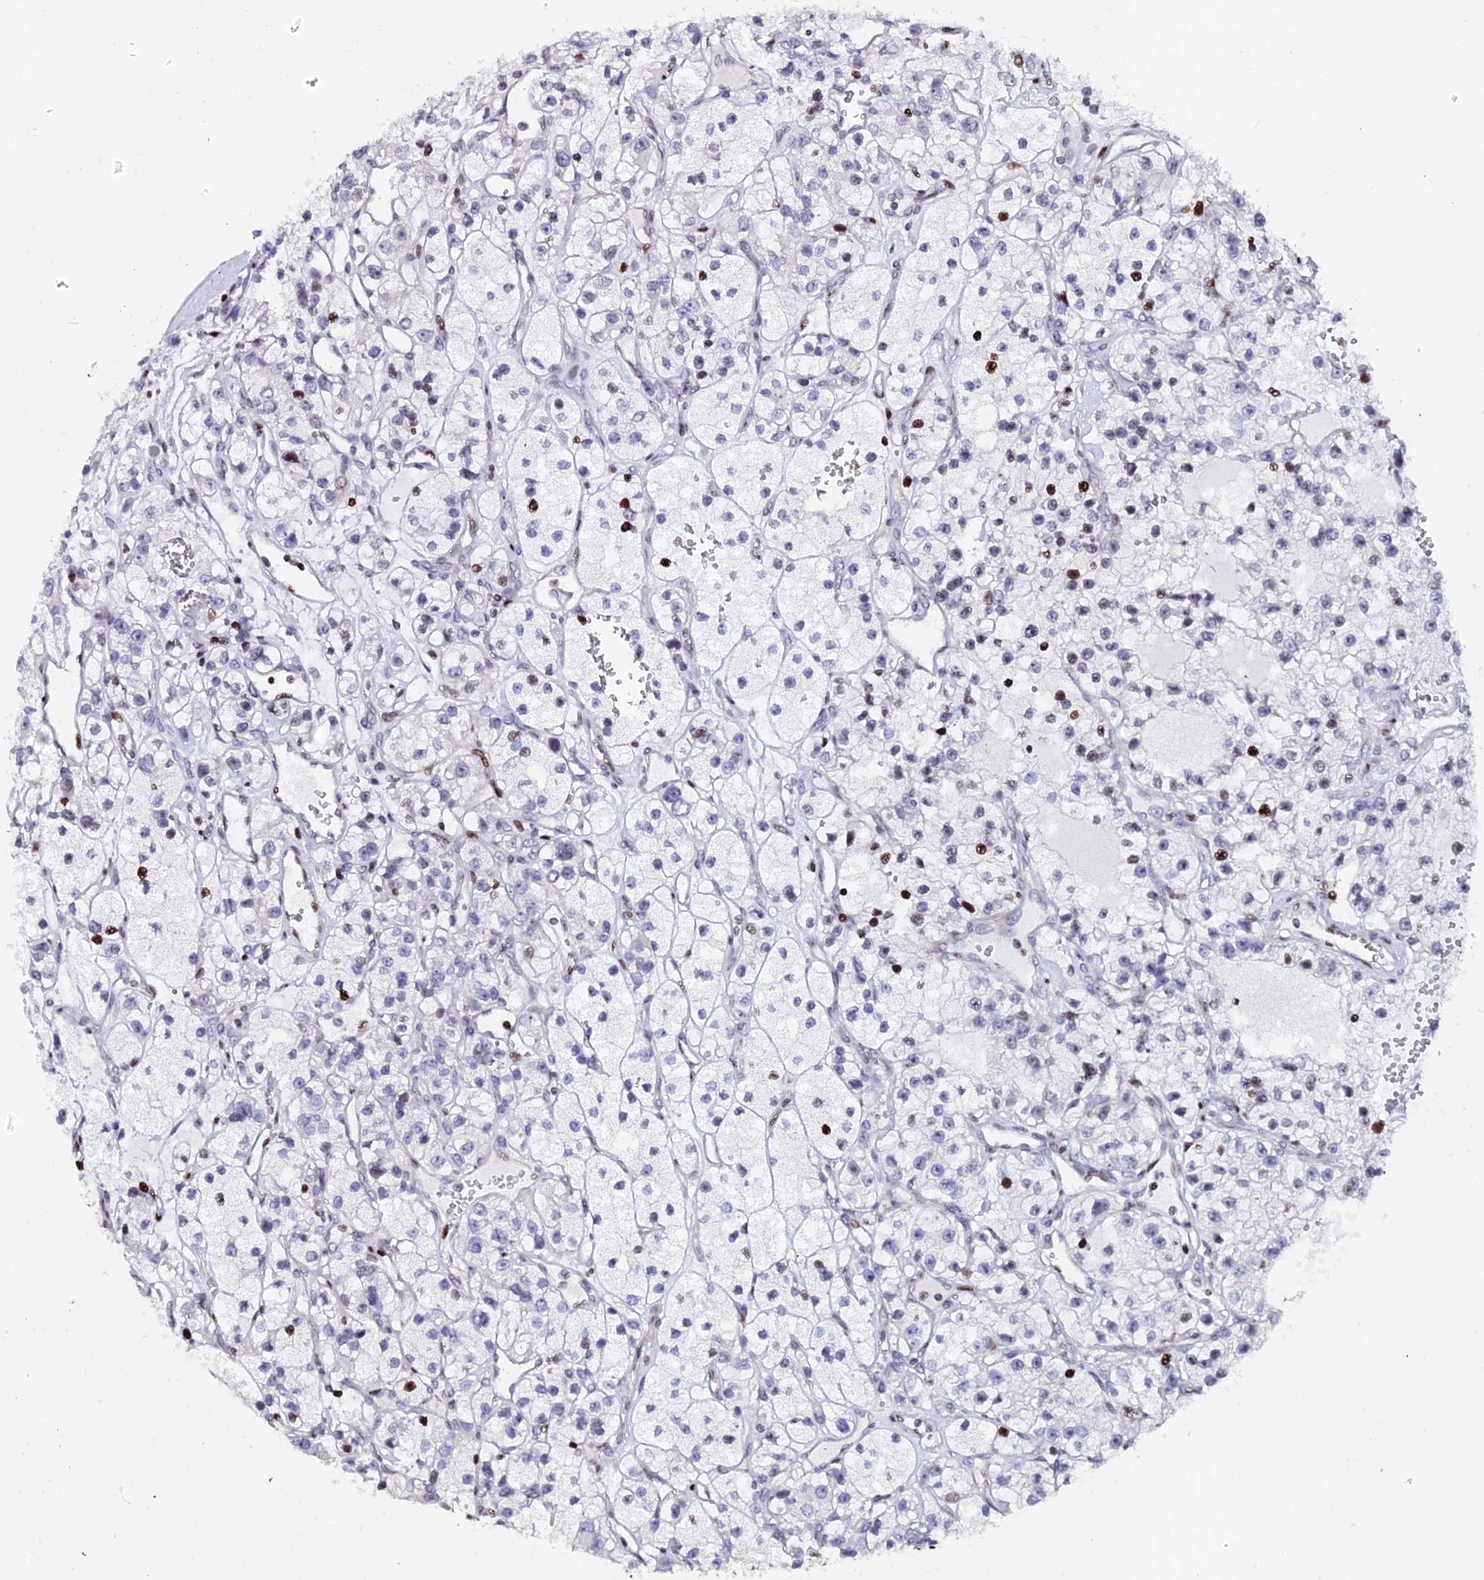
{"staining": {"intensity": "moderate", "quantity": "<25%", "location": "nuclear"}, "tissue": "renal cancer", "cell_type": "Tumor cells", "image_type": "cancer", "snomed": [{"axis": "morphology", "description": "Adenocarcinoma, NOS"}, {"axis": "topography", "description": "Kidney"}], "caption": "Immunohistochemistry histopathology image of neoplastic tissue: human renal adenocarcinoma stained using immunohistochemistry (IHC) shows low levels of moderate protein expression localized specifically in the nuclear of tumor cells, appearing as a nuclear brown color.", "gene": "MYNN", "patient": {"sex": "female", "age": 57}}